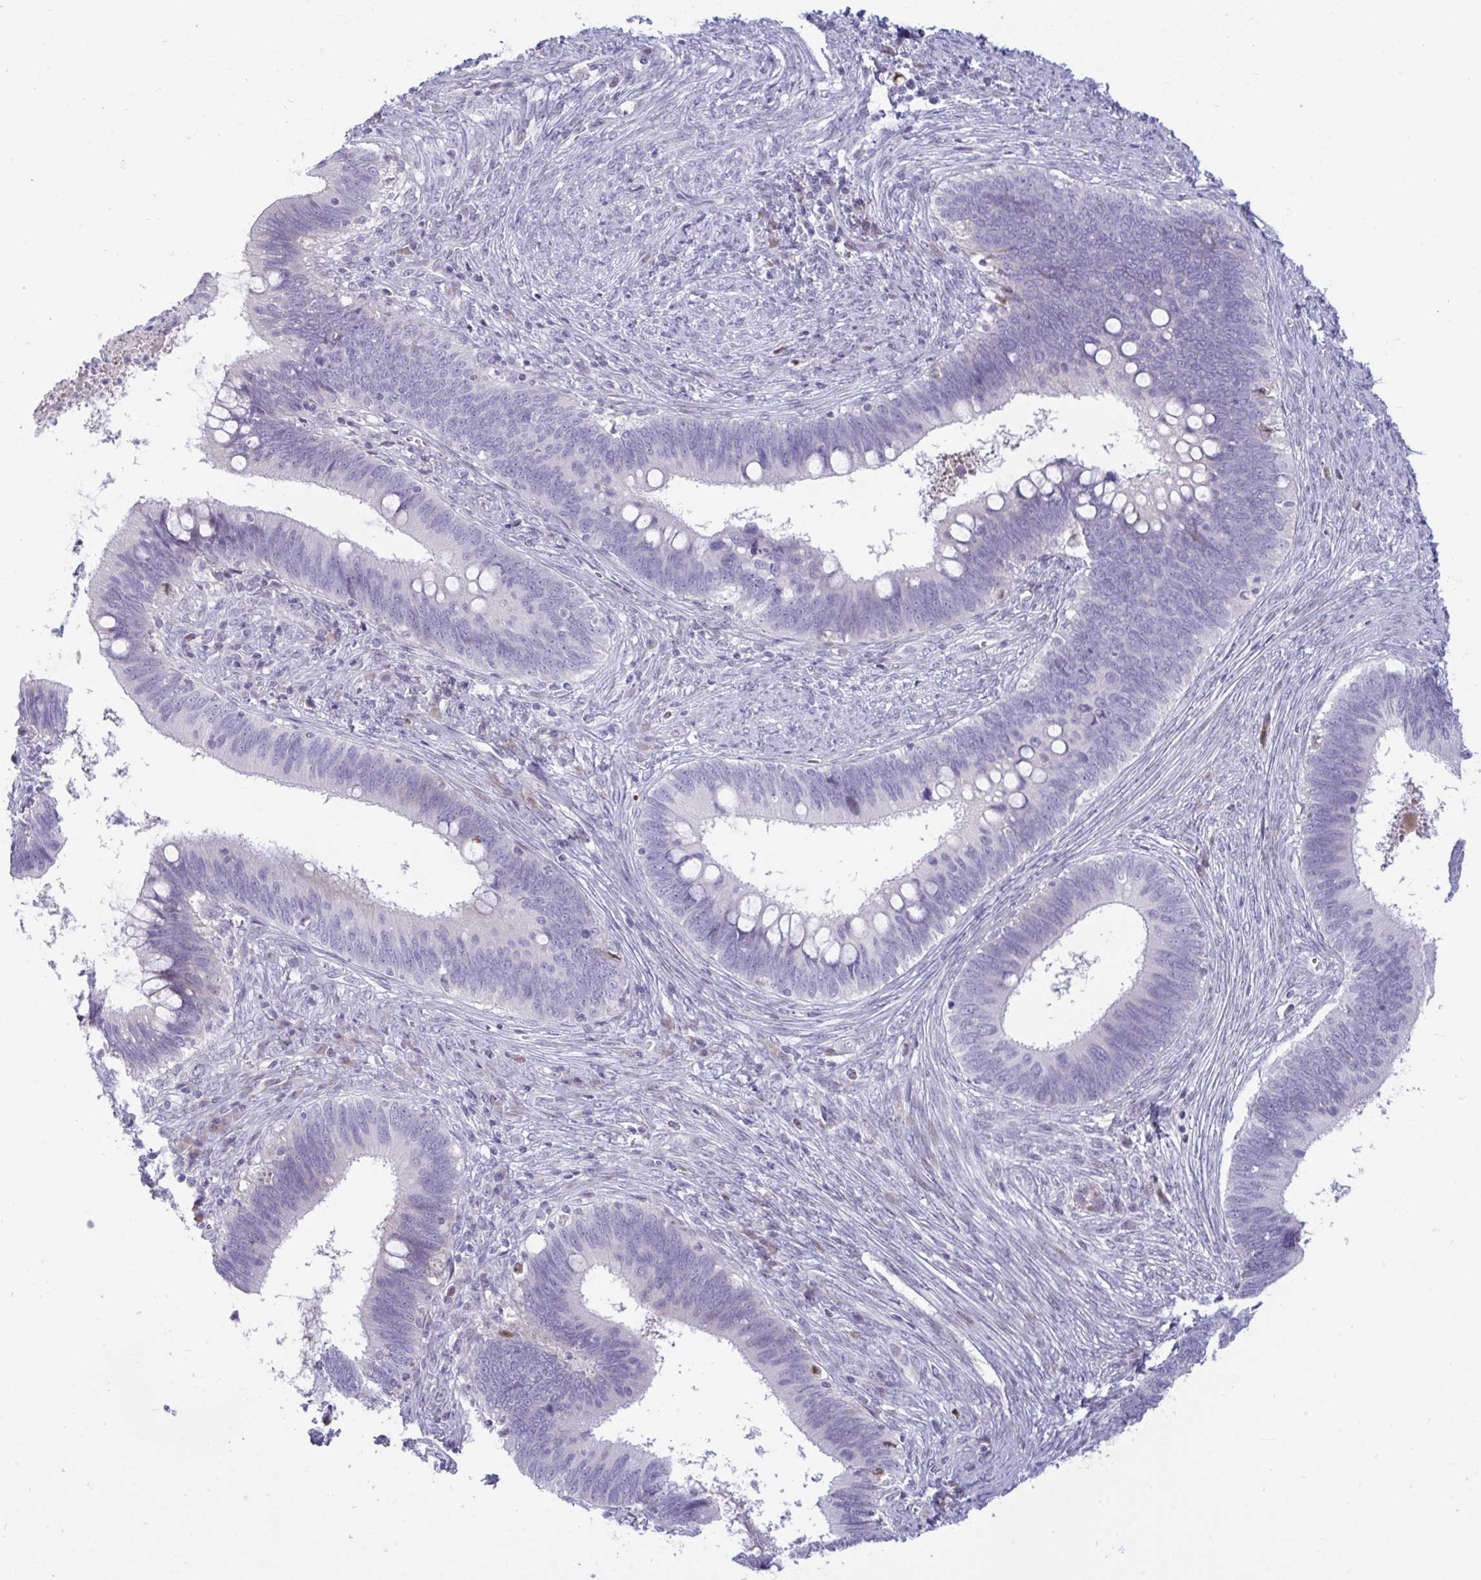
{"staining": {"intensity": "negative", "quantity": "none", "location": "none"}, "tissue": "cervical cancer", "cell_type": "Tumor cells", "image_type": "cancer", "snomed": [{"axis": "morphology", "description": "Adenocarcinoma, NOS"}, {"axis": "topography", "description": "Cervix"}], "caption": "Tumor cells show no significant expression in cervical cancer.", "gene": "EPOP", "patient": {"sex": "female", "age": 42}}